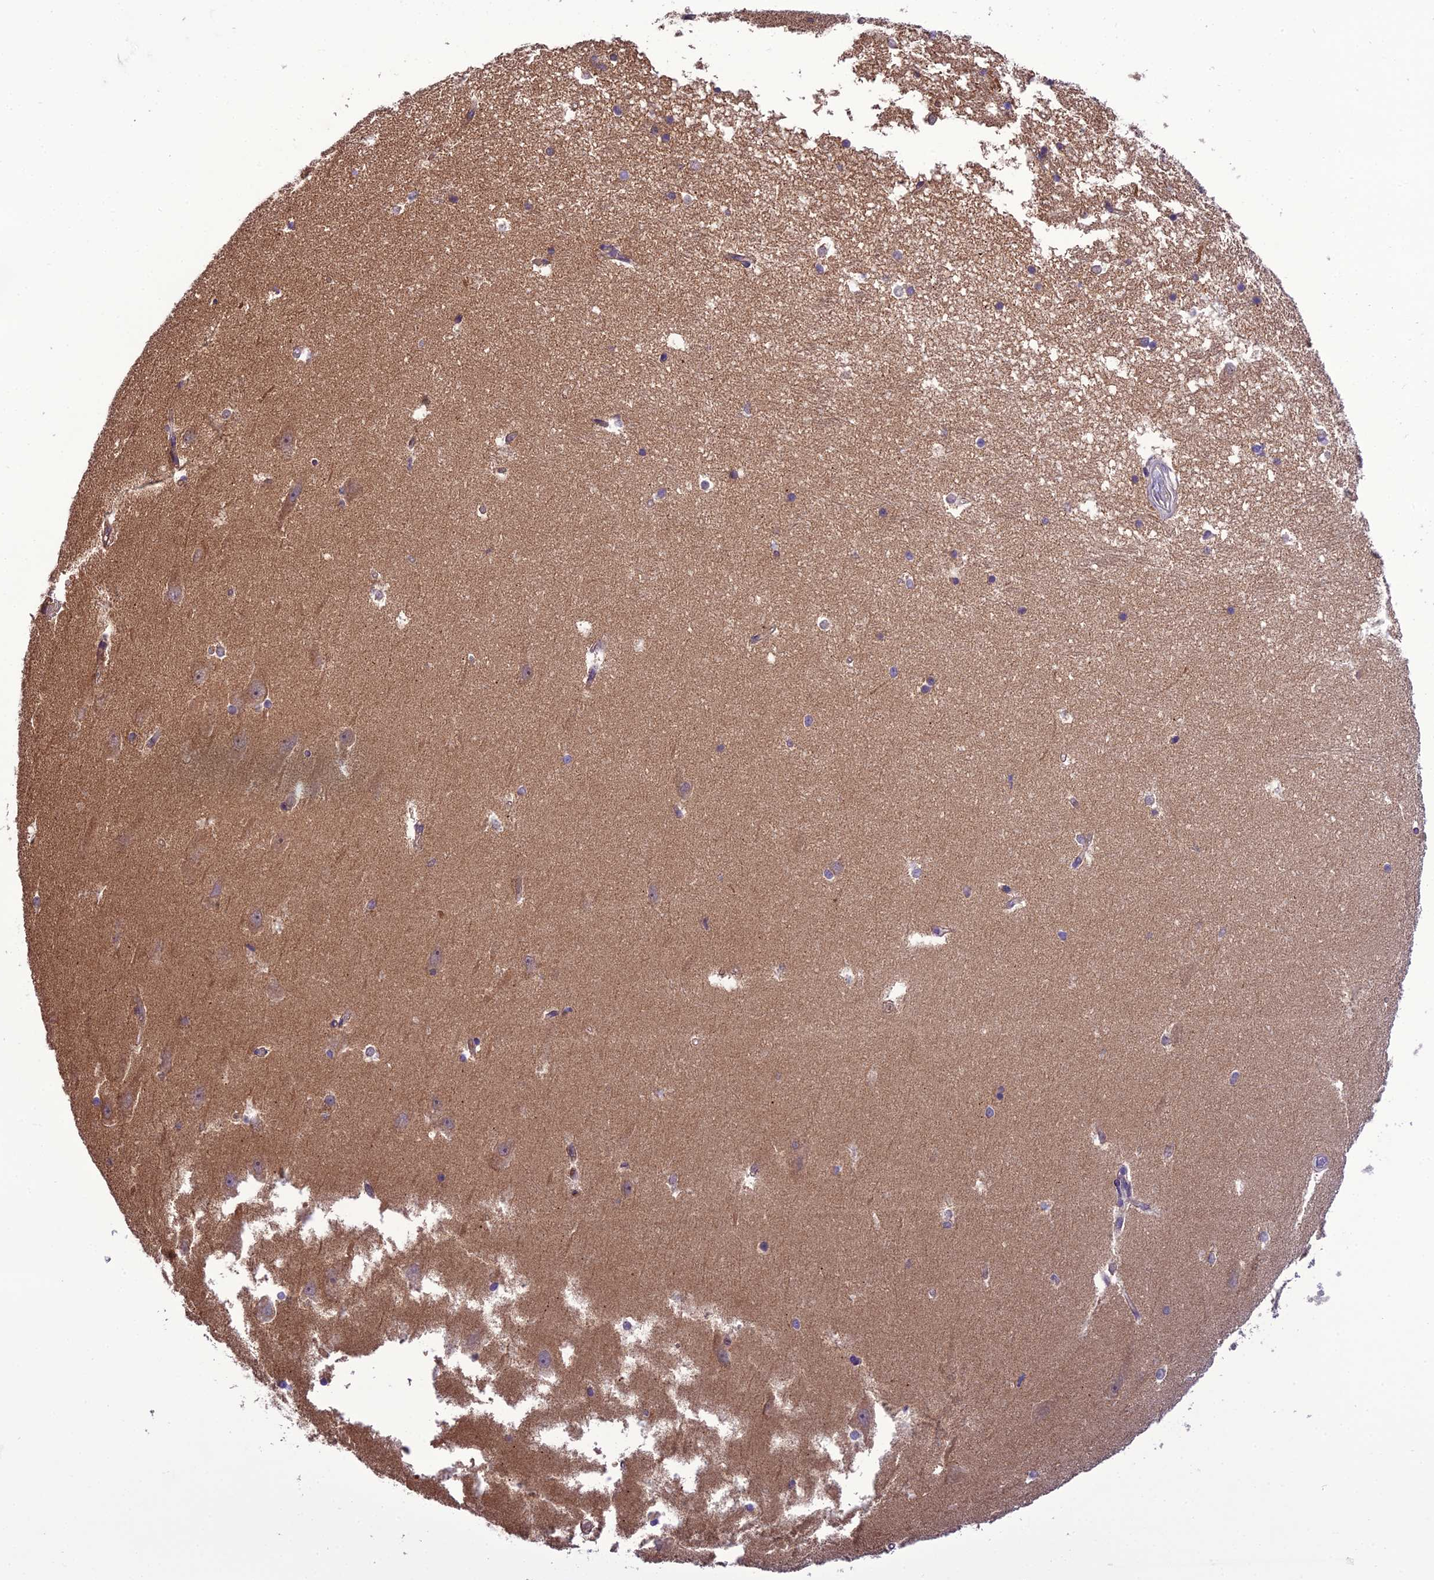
{"staining": {"intensity": "negative", "quantity": "none", "location": "none"}, "tissue": "hippocampus", "cell_type": "Glial cells", "image_type": "normal", "snomed": [{"axis": "morphology", "description": "Normal tissue, NOS"}, {"axis": "topography", "description": "Hippocampus"}], "caption": "High power microscopy histopathology image of an immunohistochemistry photomicrograph of benign hippocampus, revealing no significant positivity in glial cells.", "gene": "ENSG00000260272", "patient": {"sex": "male", "age": 45}}